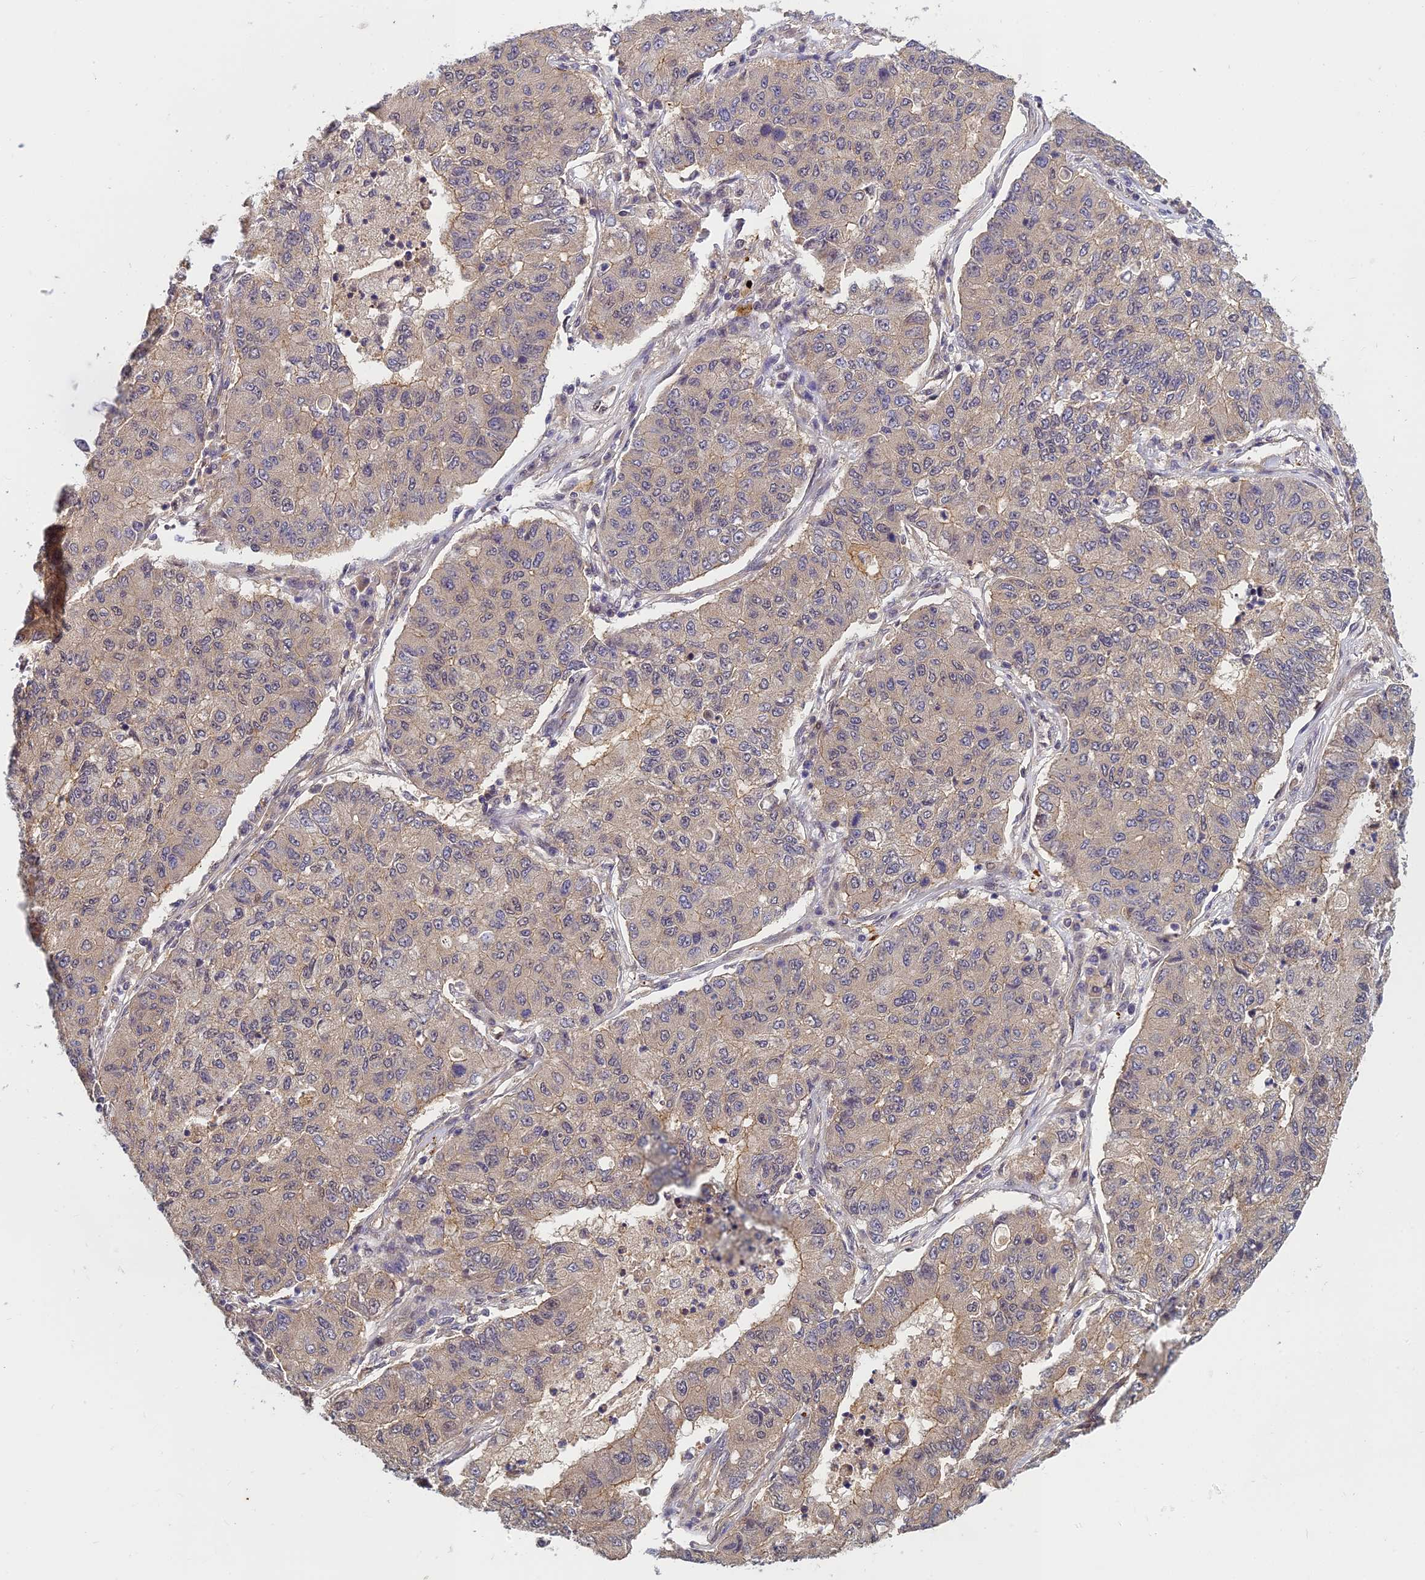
{"staining": {"intensity": "weak", "quantity": "<25%", "location": "cytoplasmic/membranous"}, "tissue": "lung cancer", "cell_type": "Tumor cells", "image_type": "cancer", "snomed": [{"axis": "morphology", "description": "Squamous cell carcinoma, NOS"}, {"axis": "topography", "description": "Lung"}], "caption": "Lung squamous cell carcinoma was stained to show a protein in brown. There is no significant positivity in tumor cells.", "gene": "PIKFYVE", "patient": {"sex": "male", "age": 74}}